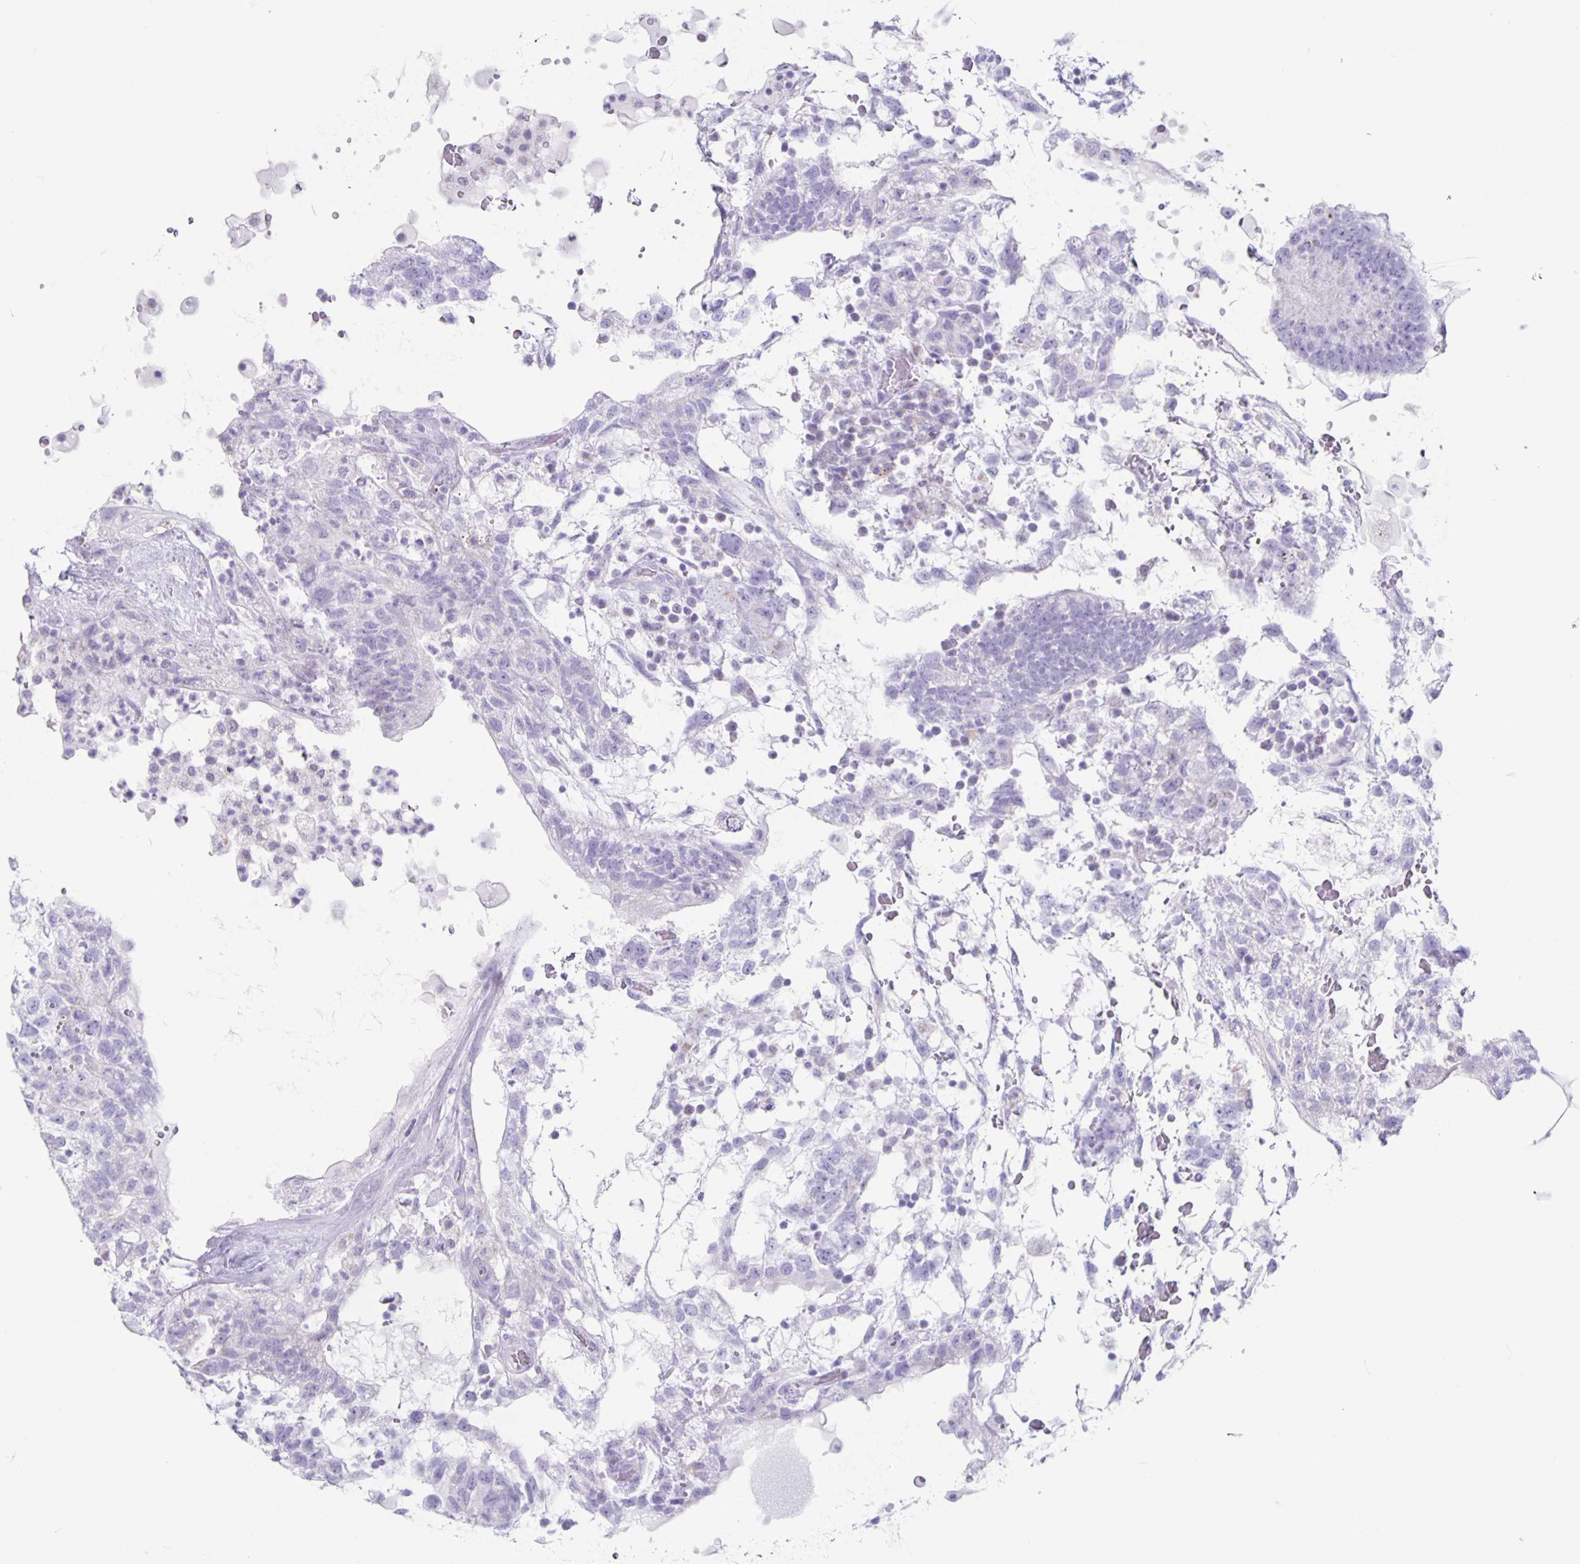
{"staining": {"intensity": "negative", "quantity": "none", "location": "none"}, "tissue": "testis cancer", "cell_type": "Tumor cells", "image_type": "cancer", "snomed": [{"axis": "morphology", "description": "Normal tissue, NOS"}, {"axis": "morphology", "description": "Carcinoma, Embryonal, NOS"}, {"axis": "topography", "description": "Testis"}], "caption": "Immunohistochemical staining of human testis cancer exhibits no significant expression in tumor cells.", "gene": "CT45A5", "patient": {"sex": "male", "age": 32}}